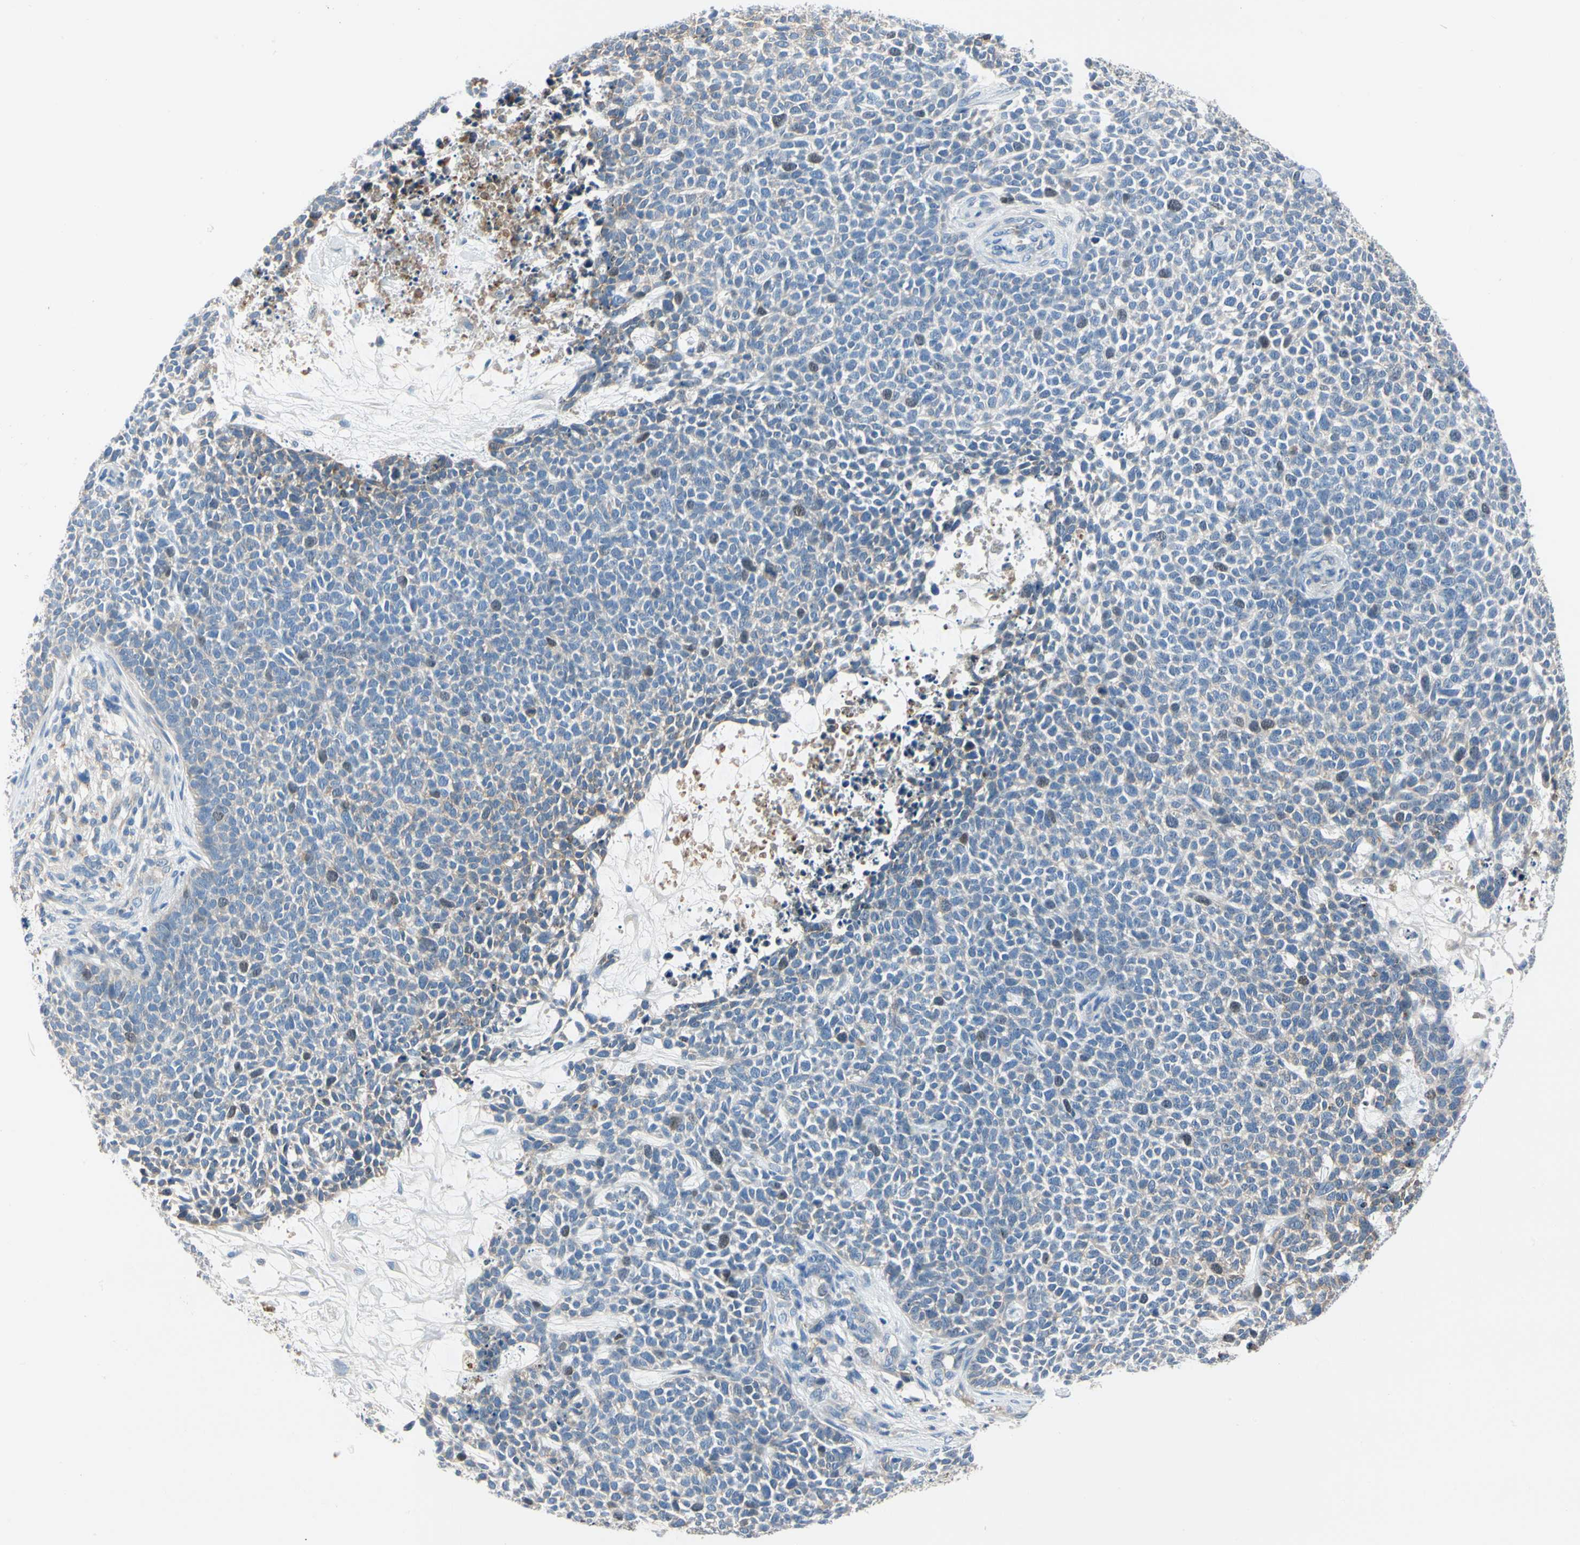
{"staining": {"intensity": "negative", "quantity": "none", "location": "none"}, "tissue": "skin cancer", "cell_type": "Tumor cells", "image_type": "cancer", "snomed": [{"axis": "morphology", "description": "Basal cell carcinoma"}, {"axis": "topography", "description": "Skin"}], "caption": "Tumor cells are negative for protein expression in human skin cancer.", "gene": "HJURP", "patient": {"sex": "female", "age": 84}}